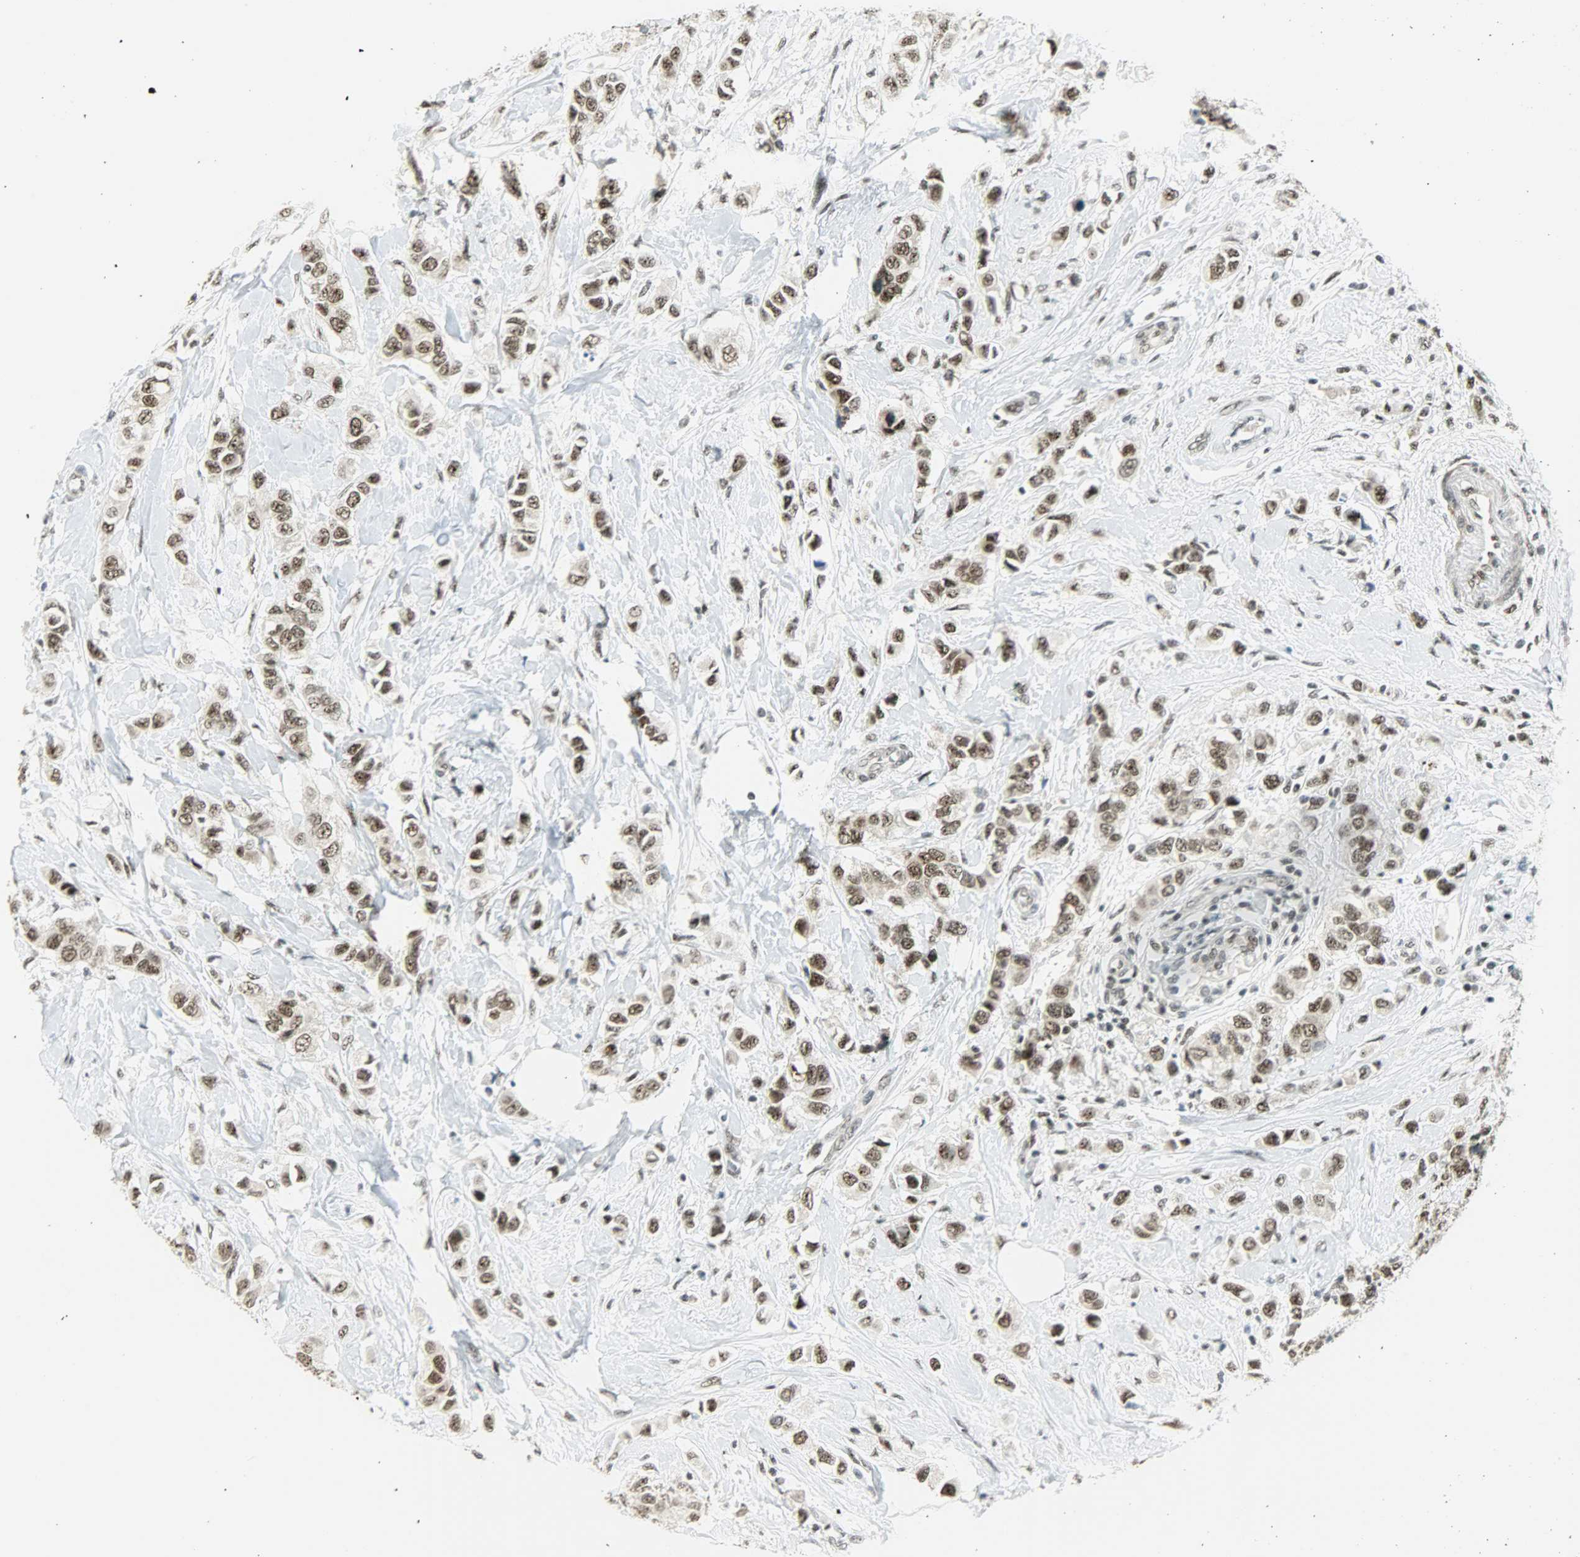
{"staining": {"intensity": "strong", "quantity": ">75%", "location": "nuclear"}, "tissue": "breast cancer", "cell_type": "Tumor cells", "image_type": "cancer", "snomed": [{"axis": "morphology", "description": "Duct carcinoma"}, {"axis": "topography", "description": "Breast"}], "caption": "Protein expression analysis of invasive ductal carcinoma (breast) exhibits strong nuclear staining in approximately >75% of tumor cells.", "gene": "SUGP1", "patient": {"sex": "female", "age": 50}}